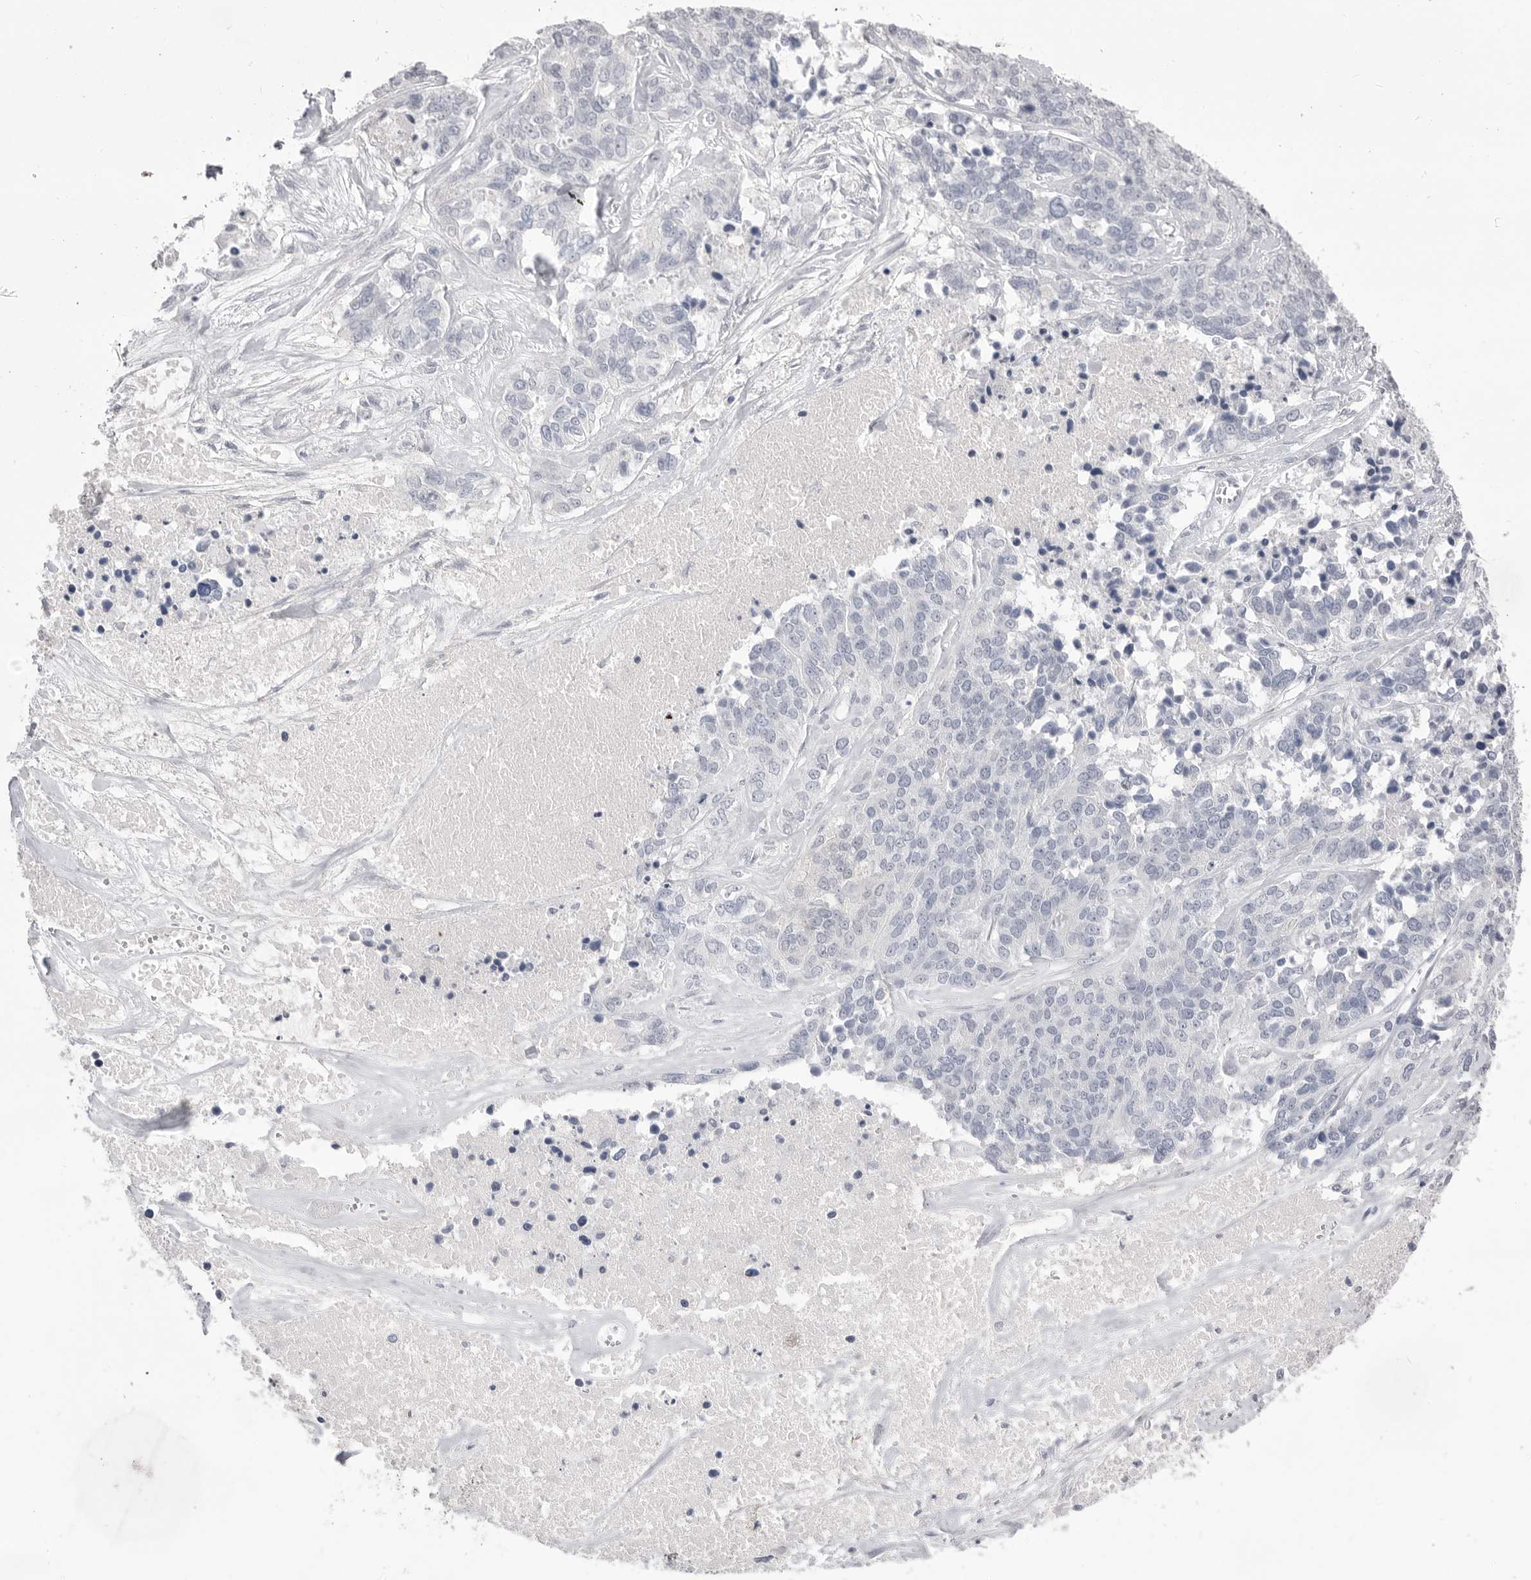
{"staining": {"intensity": "negative", "quantity": "none", "location": "none"}, "tissue": "ovarian cancer", "cell_type": "Tumor cells", "image_type": "cancer", "snomed": [{"axis": "morphology", "description": "Cystadenocarcinoma, serous, NOS"}, {"axis": "topography", "description": "Ovary"}], "caption": "A micrograph of ovarian cancer (serous cystadenocarcinoma) stained for a protein displays no brown staining in tumor cells. The staining was performed using DAB to visualize the protein expression in brown, while the nuclei were stained in blue with hematoxylin (Magnification: 20x).", "gene": "CPB1", "patient": {"sex": "female", "age": 44}}